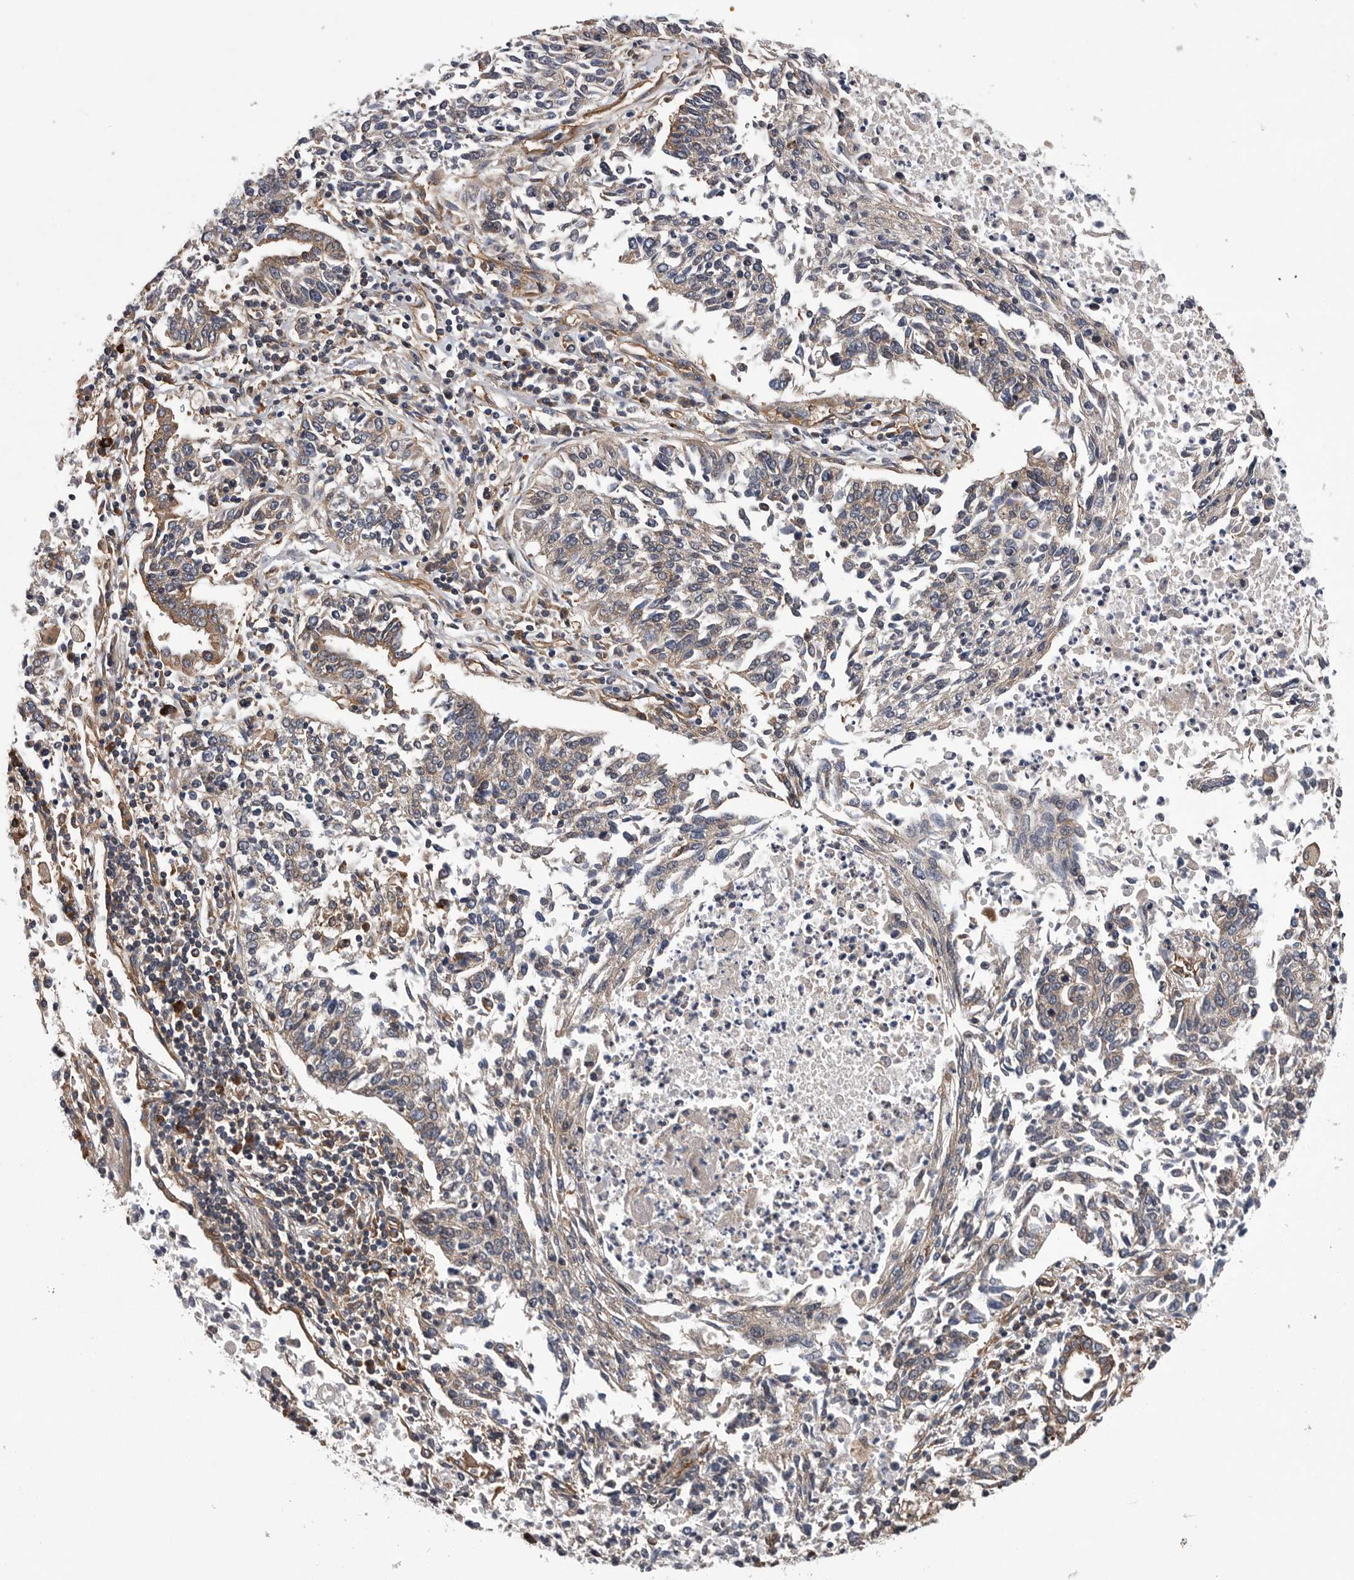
{"staining": {"intensity": "weak", "quantity": "25%-75%", "location": "cytoplasmic/membranous"}, "tissue": "lung cancer", "cell_type": "Tumor cells", "image_type": "cancer", "snomed": [{"axis": "morphology", "description": "Normal tissue, NOS"}, {"axis": "morphology", "description": "Squamous cell carcinoma, NOS"}, {"axis": "topography", "description": "Cartilage tissue"}, {"axis": "topography", "description": "Lung"}, {"axis": "topography", "description": "Peripheral nerve tissue"}], "caption": "Lung cancer stained for a protein (brown) shows weak cytoplasmic/membranous positive staining in about 25%-75% of tumor cells.", "gene": "OXR1", "patient": {"sex": "female", "age": 49}}